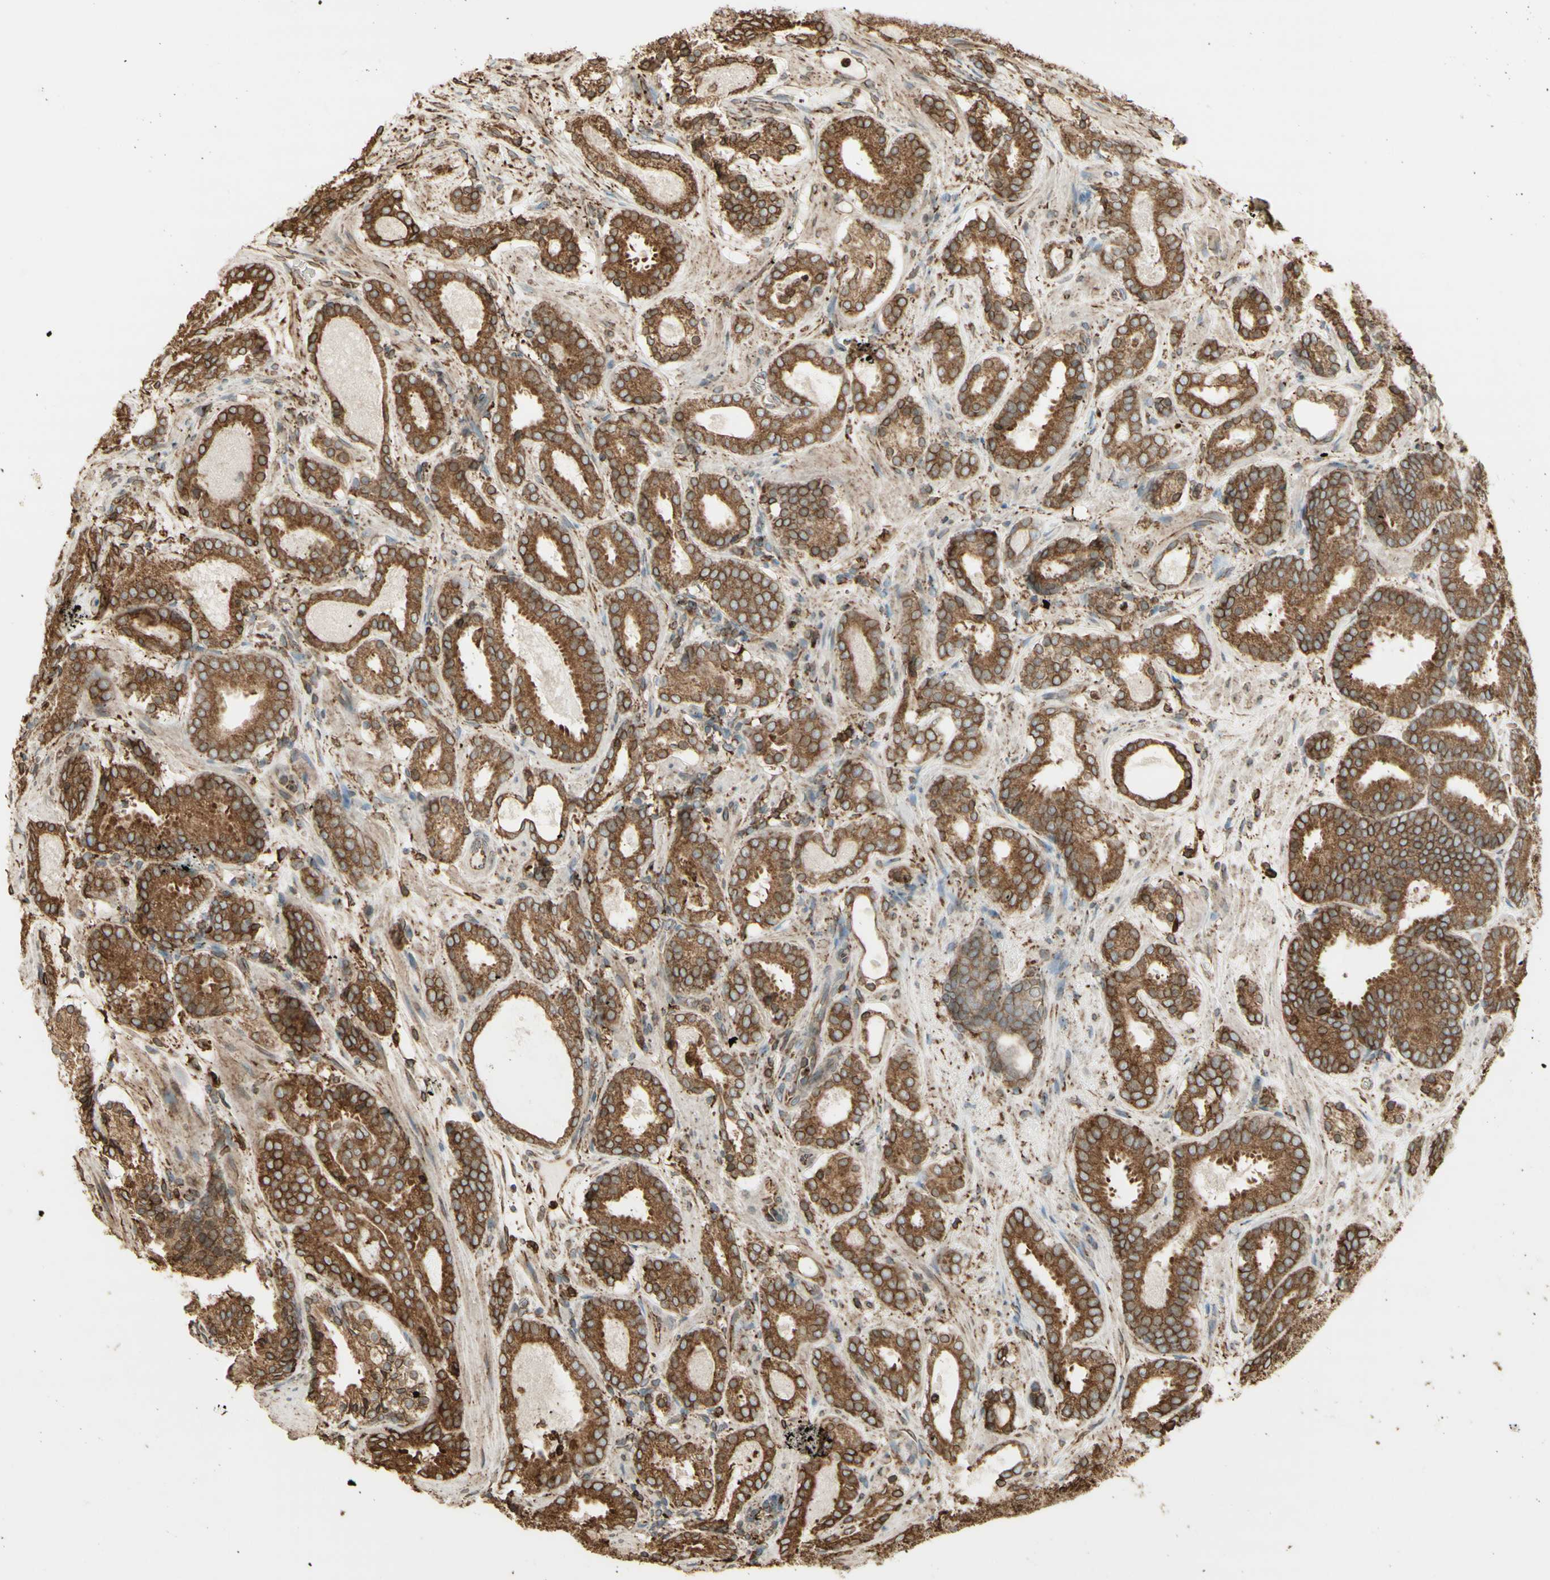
{"staining": {"intensity": "moderate", "quantity": ">75%", "location": "cytoplasmic/membranous"}, "tissue": "prostate cancer", "cell_type": "Tumor cells", "image_type": "cancer", "snomed": [{"axis": "morphology", "description": "Adenocarcinoma, Low grade"}, {"axis": "topography", "description": "Prostate"}], "caption": "Moderate cytoplasmic/membranous positivity for a protein is present in approximately >75% of tumor cells of adenocarcinoma (low-grade) (prostate) using immunohistochemistry.", "gene": "CANX", "patient": {"sex": "male", "age": 69}}